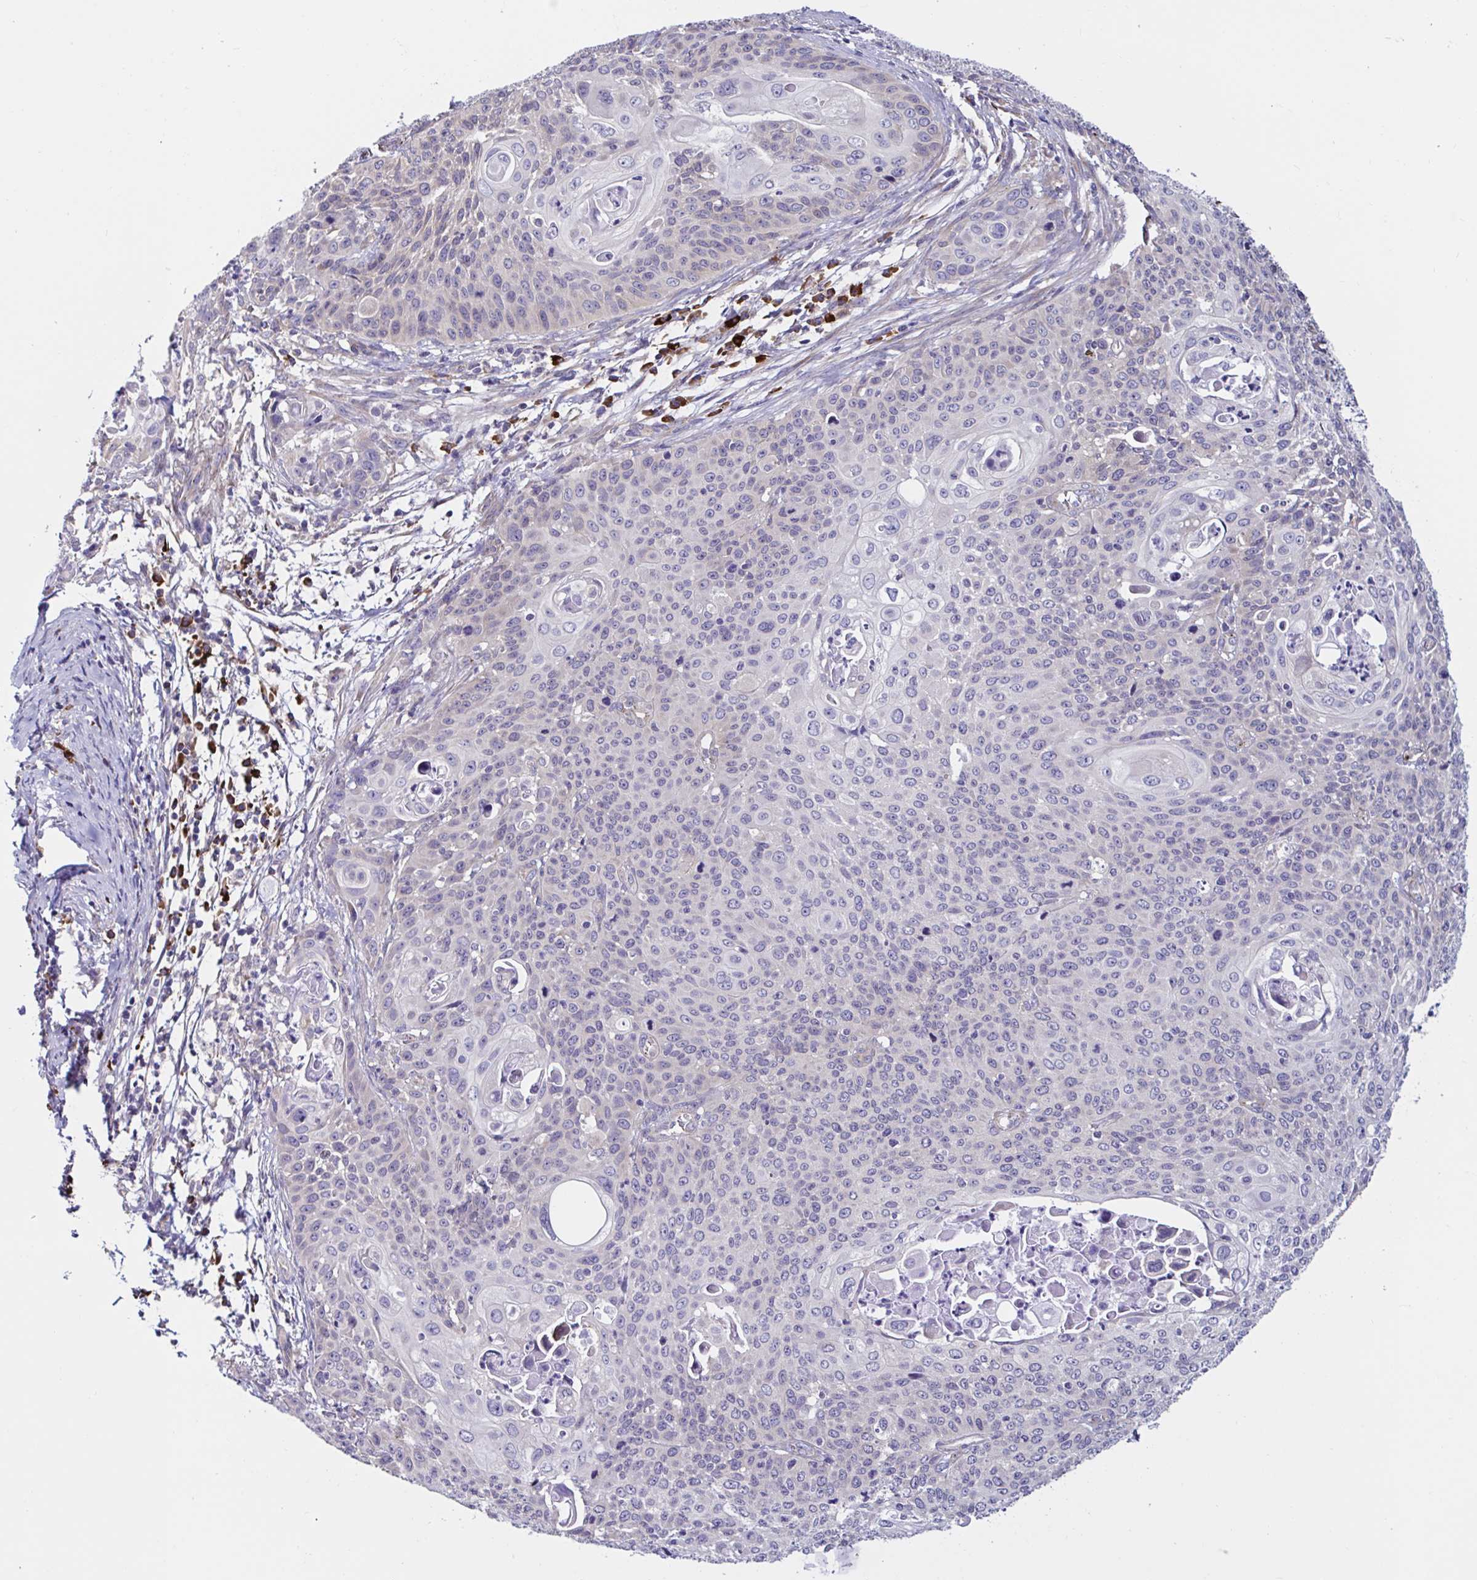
{"staining": {"intensity": "negative", "quantity": "none", "location": "none"}, "tissue": "cervical cancer", "cell_type": "Tumor cells", "image_type": "cancer", "snomed": [{"axis": "morphology", "description": "Squamous cell carcinoma, NOS"}, {"axis": "topography", "description": "Cervix"}], "caption": "Immunohistochemistry (IHC) photomicrograph of neoplastic tissue: human squamous cell carcinoma (cervical) stained with DAB (3,3'-diaminobenzidine) demonstrates no significant protein positivity in tumor cells.", "gene": "VSIG2", "patient": {"sex": "female", "age": 65}}